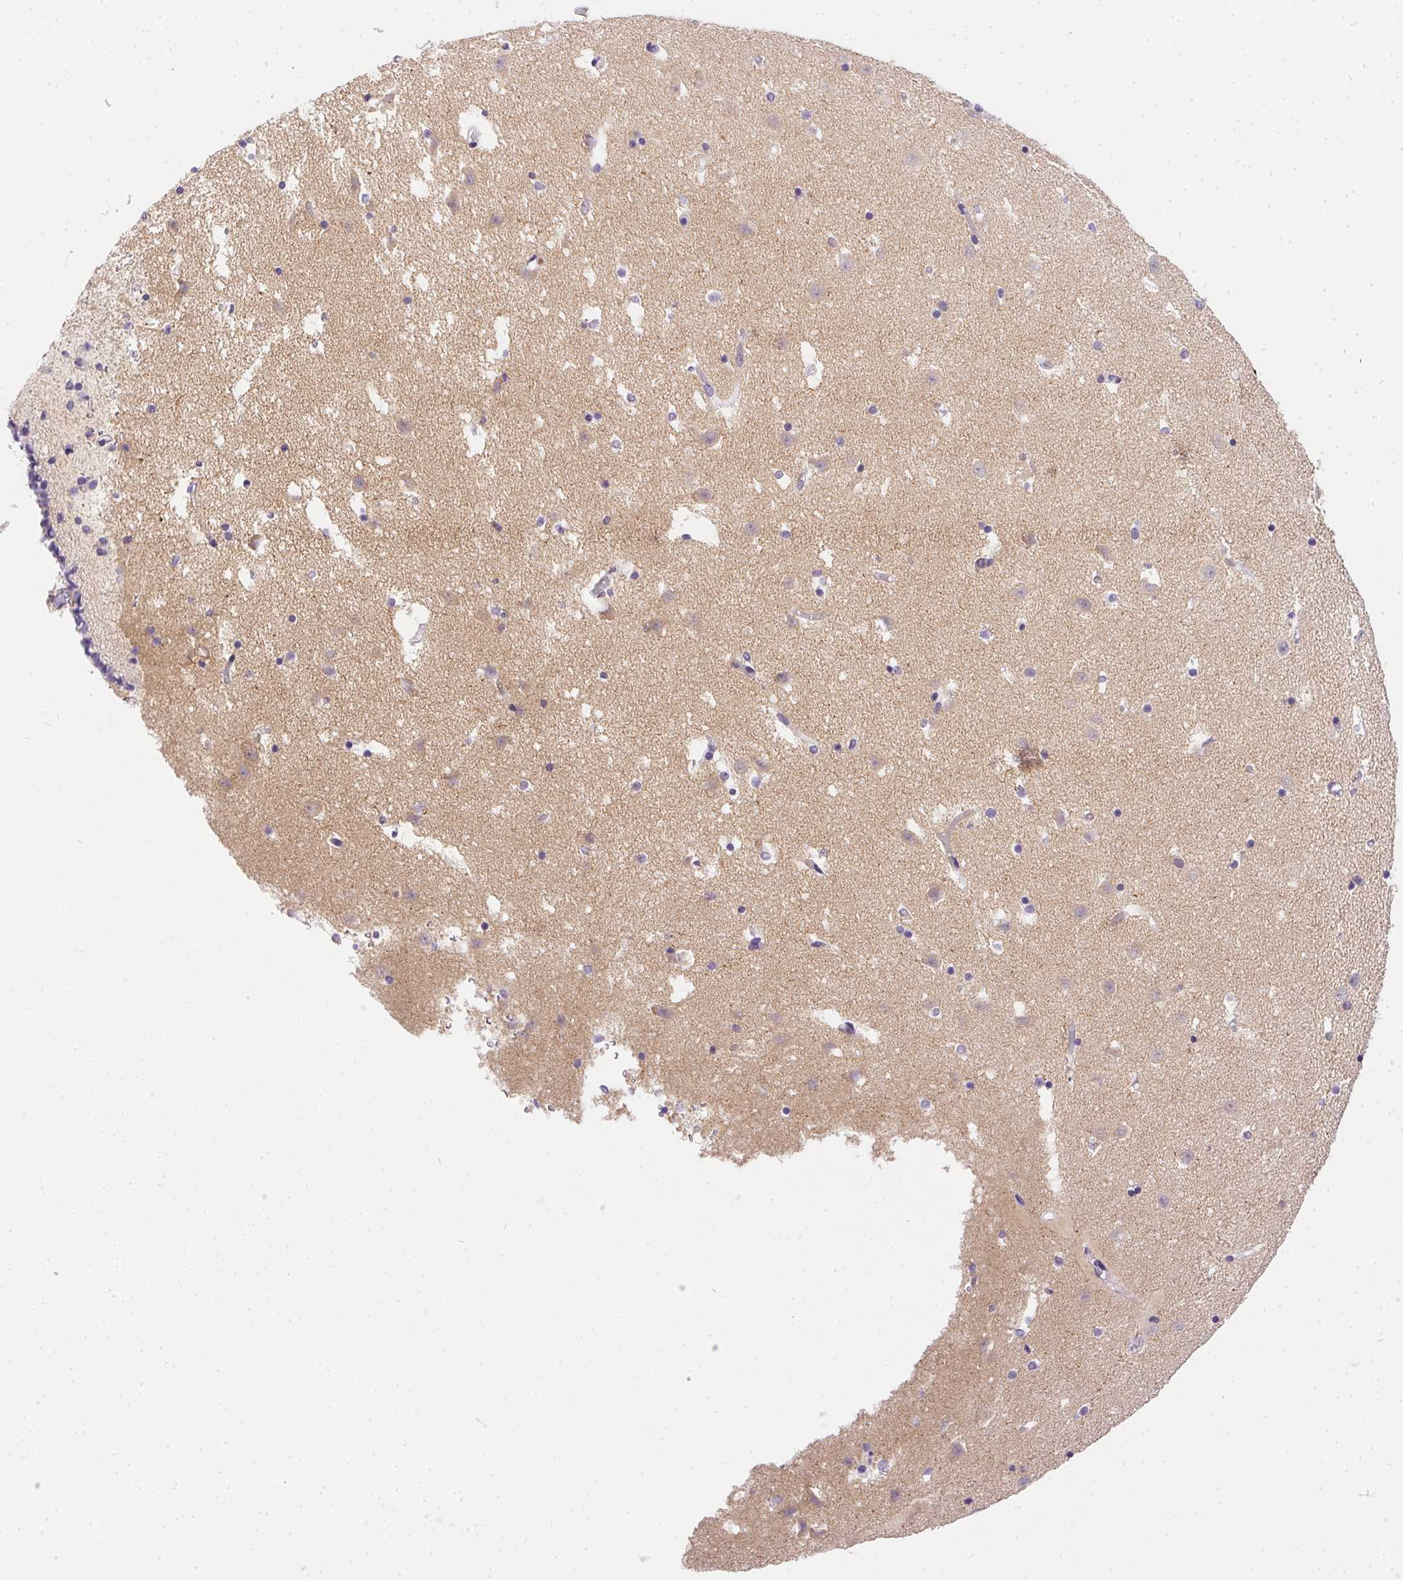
{"staining": {"intensity": "negative", "quantity": "none", "location": "none"}, "tissue": "caudate", "cell_type": "Glial cells", "image_type": "normal", "snomed": [{"axis": "morphology", "description": "Normal tissue, NOS"}, {"axis": "topography", "description": "Lateral ventricle wall"}], "caption": "High power microscopy histopathology image of an immunohistochemistry (IHC) image of unremarkable caudate, revealing no significant positivity in glial cells.", "gene": "SSTR4", "patient": {"sex": "female", "age": 42}}